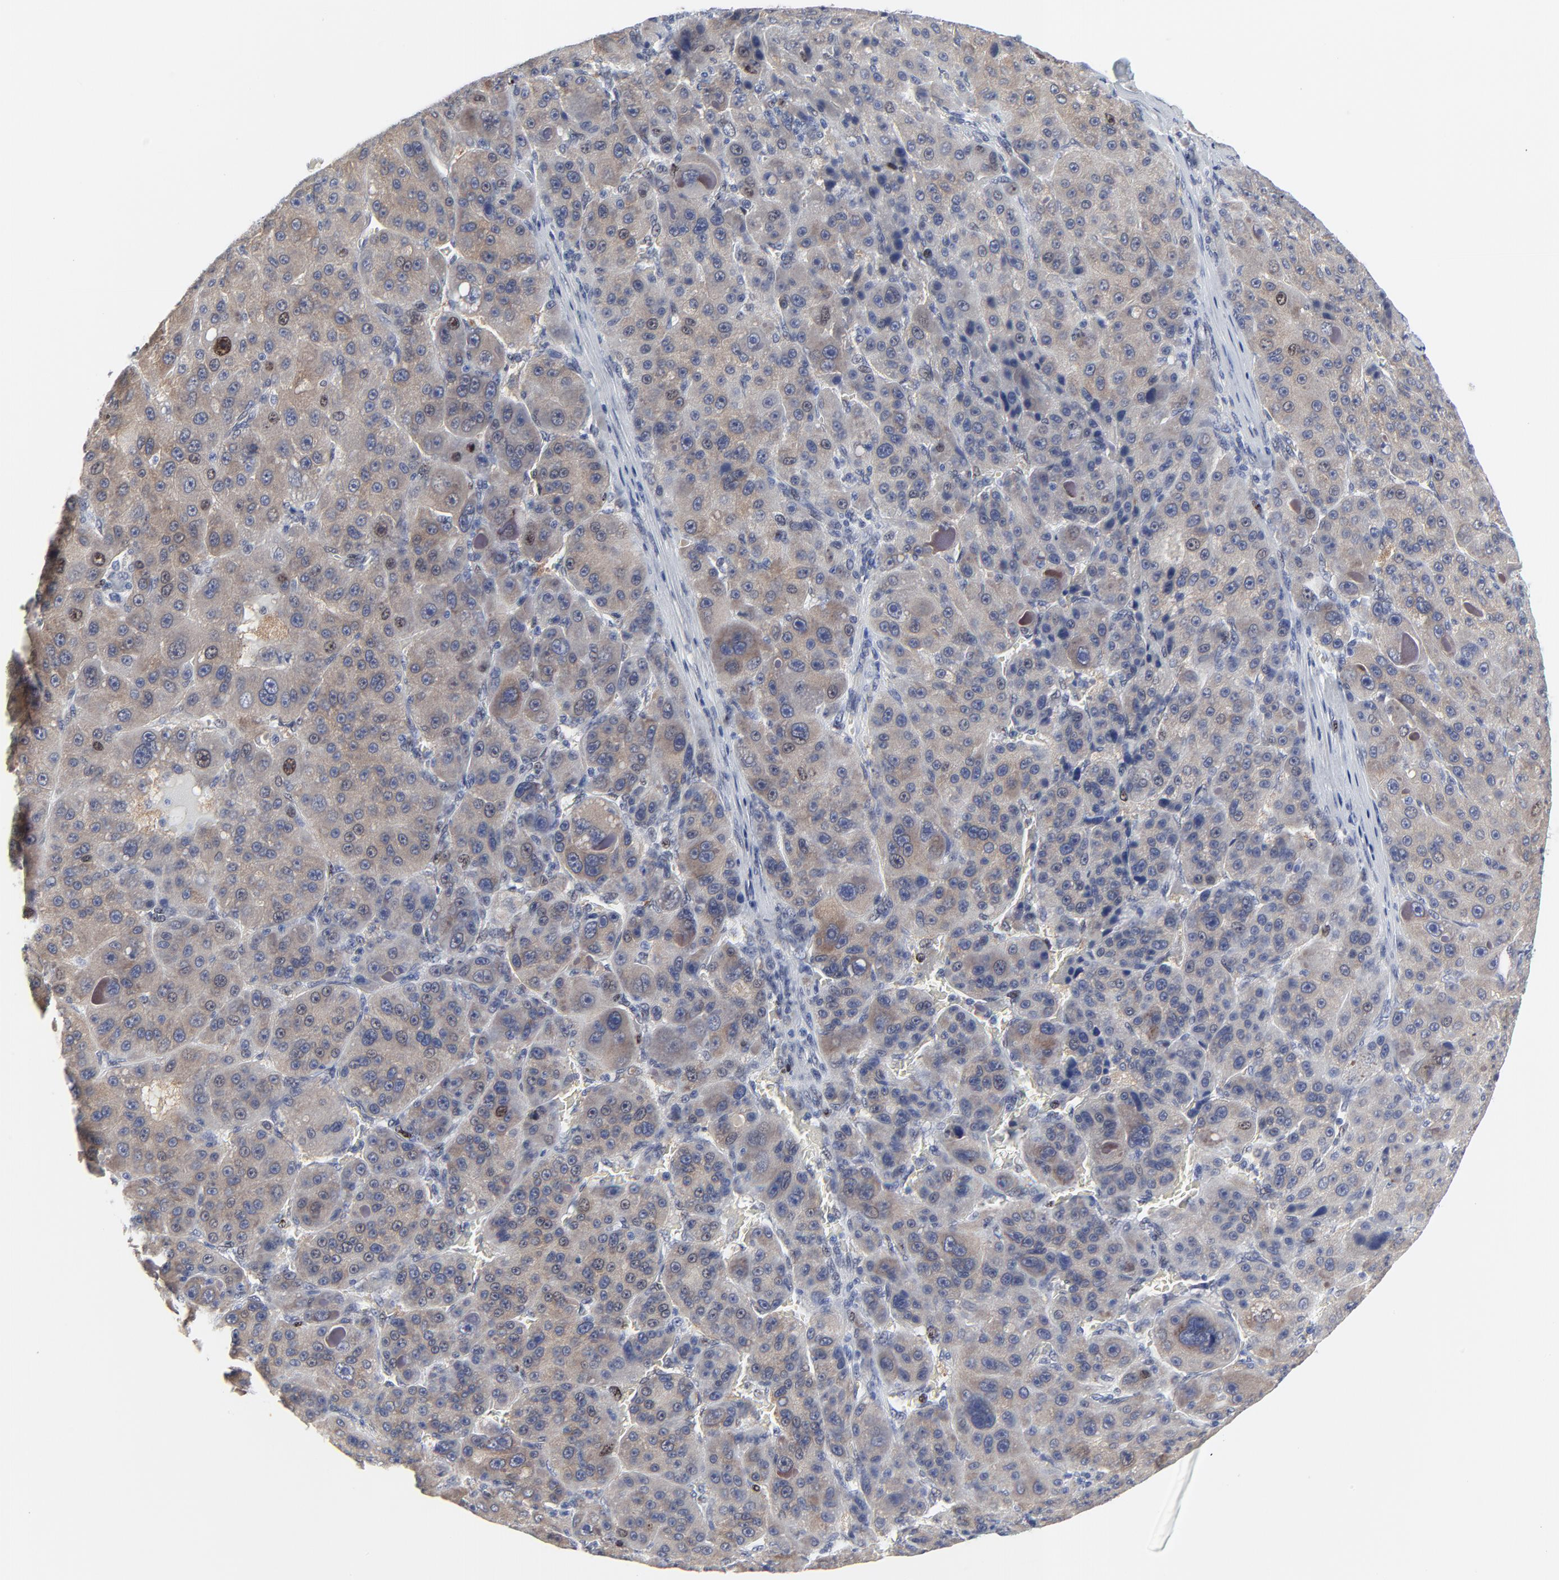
{"staining": {"intensity": "weak", "quantity": ">75%", "location": "cytoplasmic/membranous,nuclear"}, "tissue": "liver cancer", "cell_type": "Tumor cells", "image_type": "cancer", "snomed": [{"axis": "morphology", "description": "Carcinoma, Hepatocellular, NOS"}, {"axis": "topography", "description": "Liver"}], "caption": "Approximately >75% of tumor cells in human liver cancer show weak cytoplasmic/membranous and nuclear protein expression as visualized by brown immunohistochemical staining.", "gene": "ZNF589", "patient": {"sex": "male", "age": 76}}